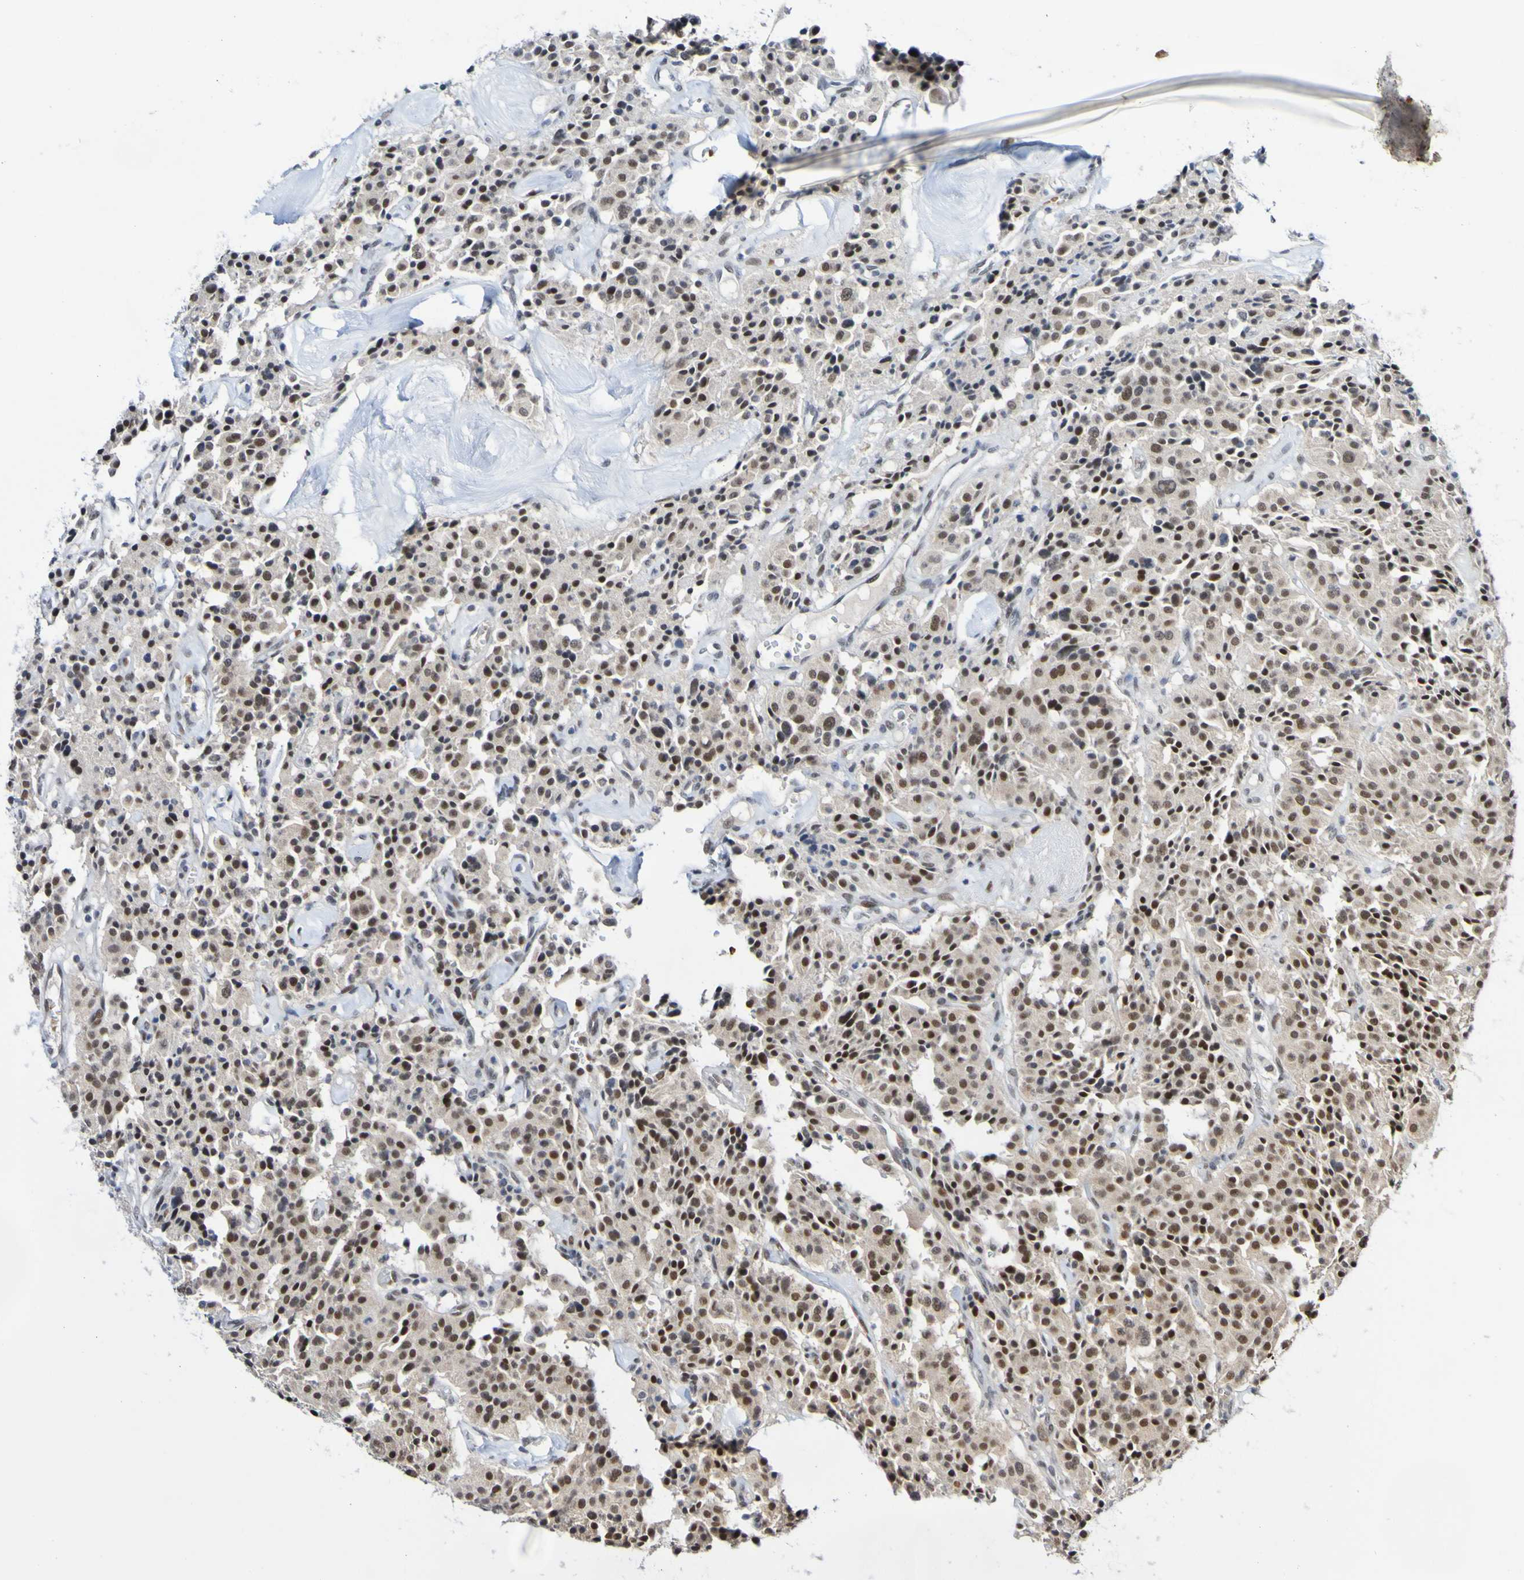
{"staining": {"intensity": "strong", "quantity": ">75%", "location": "nuclear"}, "tissue": "carcinoid", "cell_type": "Tumor cells", "image_type": "cancer", "snomed": [{"axis": "morphology", "description": "Carcinoid, malignant, NOS"}, {"axis": "topography", "description": "Lung"}], "caption": "Carcinoid stained for a protein (brown) displays strong nuclear positive positivity in about >75% of tumor cells.", "gene": "PCGF1", "patient": {"sex": "male", "age": 30}}